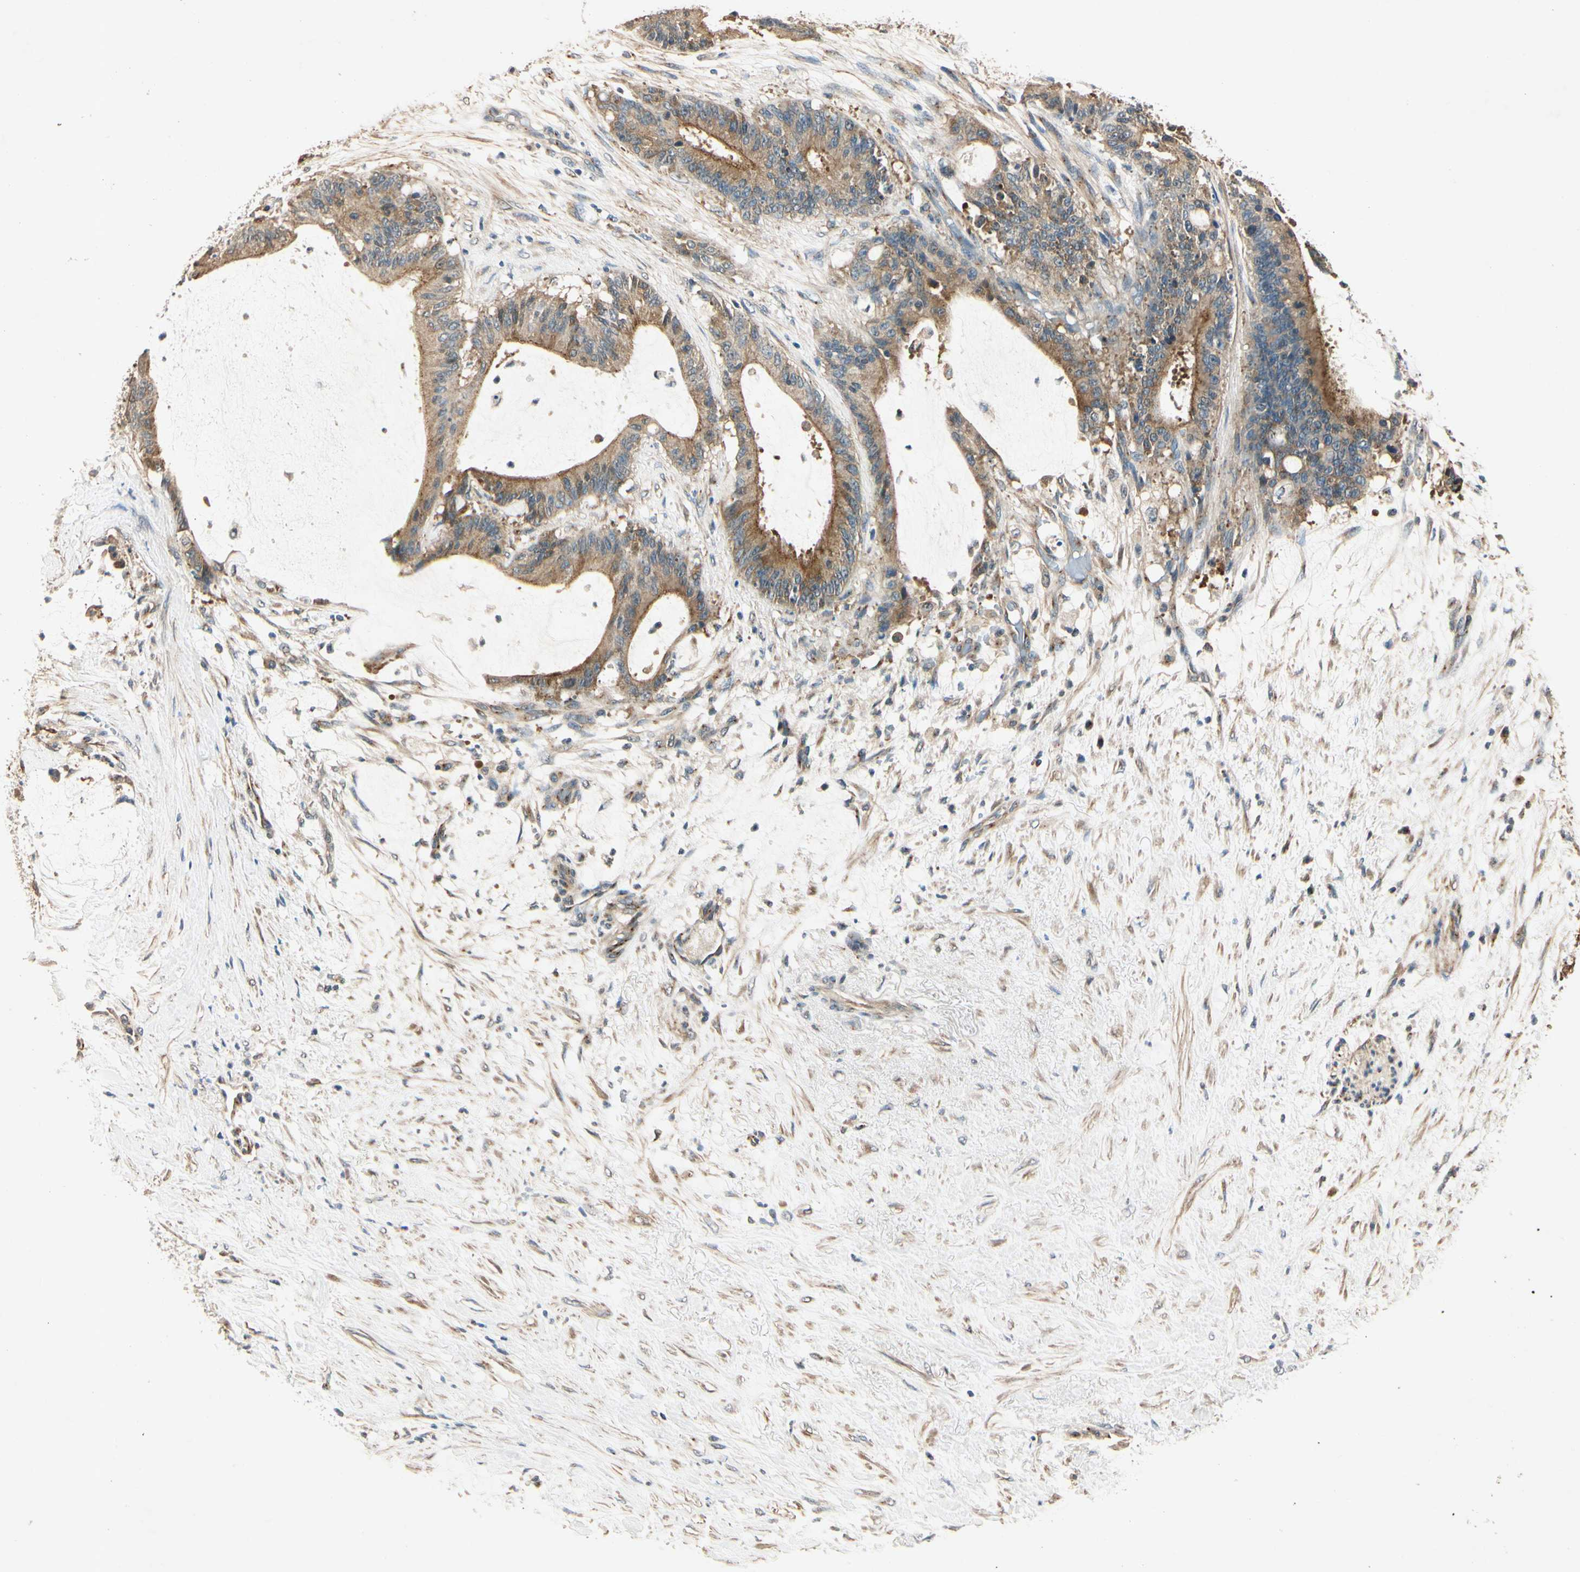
{"staining": {"intensity": "moderate", "quantity": ">75%", "location": "cytoplasmic/membranous"}, "tissue": "liver cancer", "cell_type": "Tumor cells", "image_type": "cancer", "snomed": [{"axis": "morphology", "description": "Cholangiocarcinoma"}, {"axis": "topography", "description": "Liver"}], "caption": "Immunohistochemical staining of human liver cancer exhibits moderate cytoplasmic/membranous protein positivity in approximately >75% of tumor cells.", "gene": "AKAP9", "patient": {"sex": "female", "age": 73}}